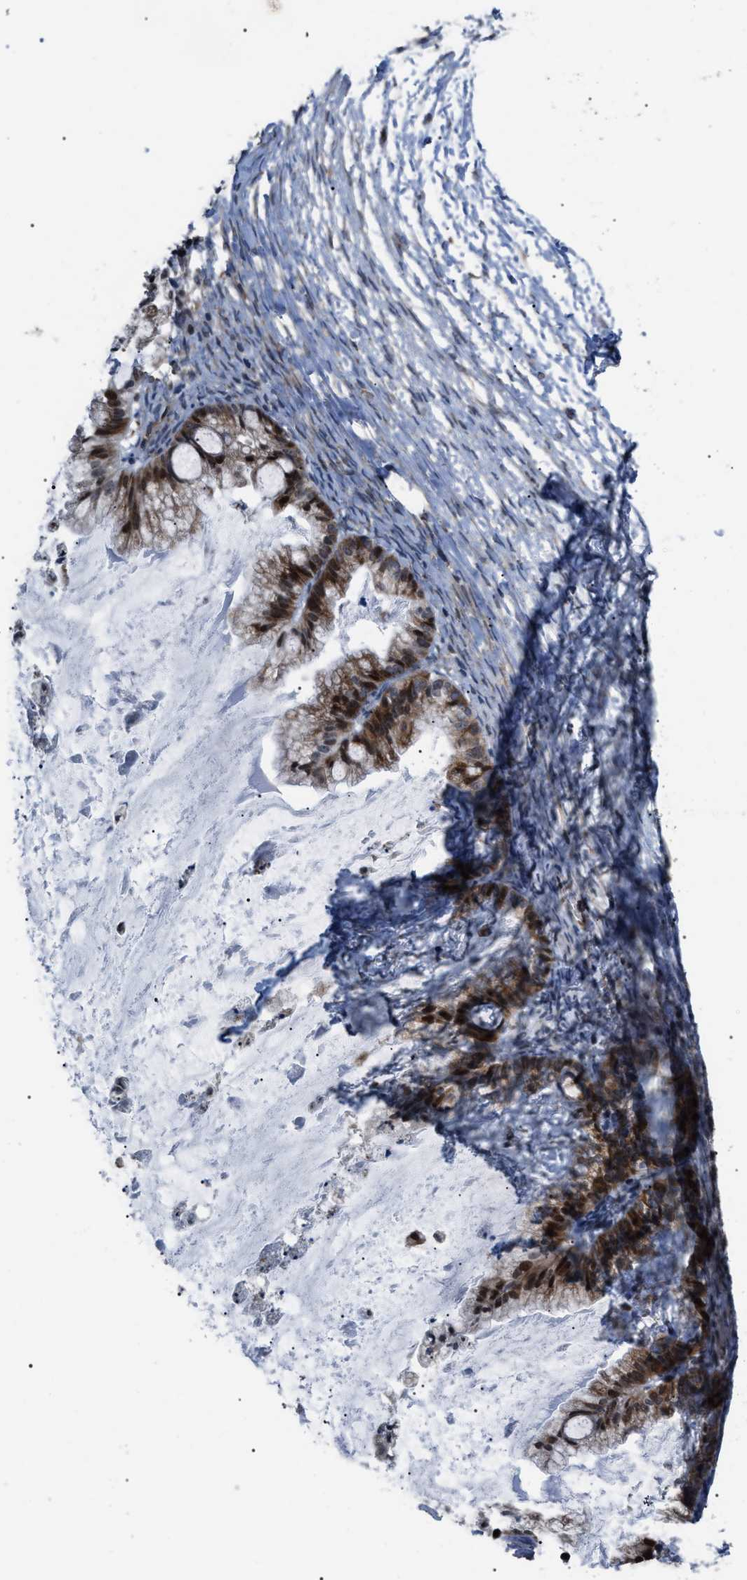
{"staining": {"intensity": "strong", "quantity": ">75%", "location": "cytoplasmic/membranous"}, "tissue": "ovarian cancer", "cell_type": "Tumor cells", "image_type": "cancer", "snomed": [{"axis": "morphology", "description": "Cystadenocarcinoma, mucinous, NOS"}, {"axis": "topography", "description": "Ovary"}], "caption": "The image displays immunohistochemical staining of ovarian cancer (mucinous cystadenocarcinoma). There is strong cytoplasmic/membranous positivity is seen in approximately >75% of tumor cells.", "gene": "AGO2", "patient": {"sex": "female", "age": 57}}